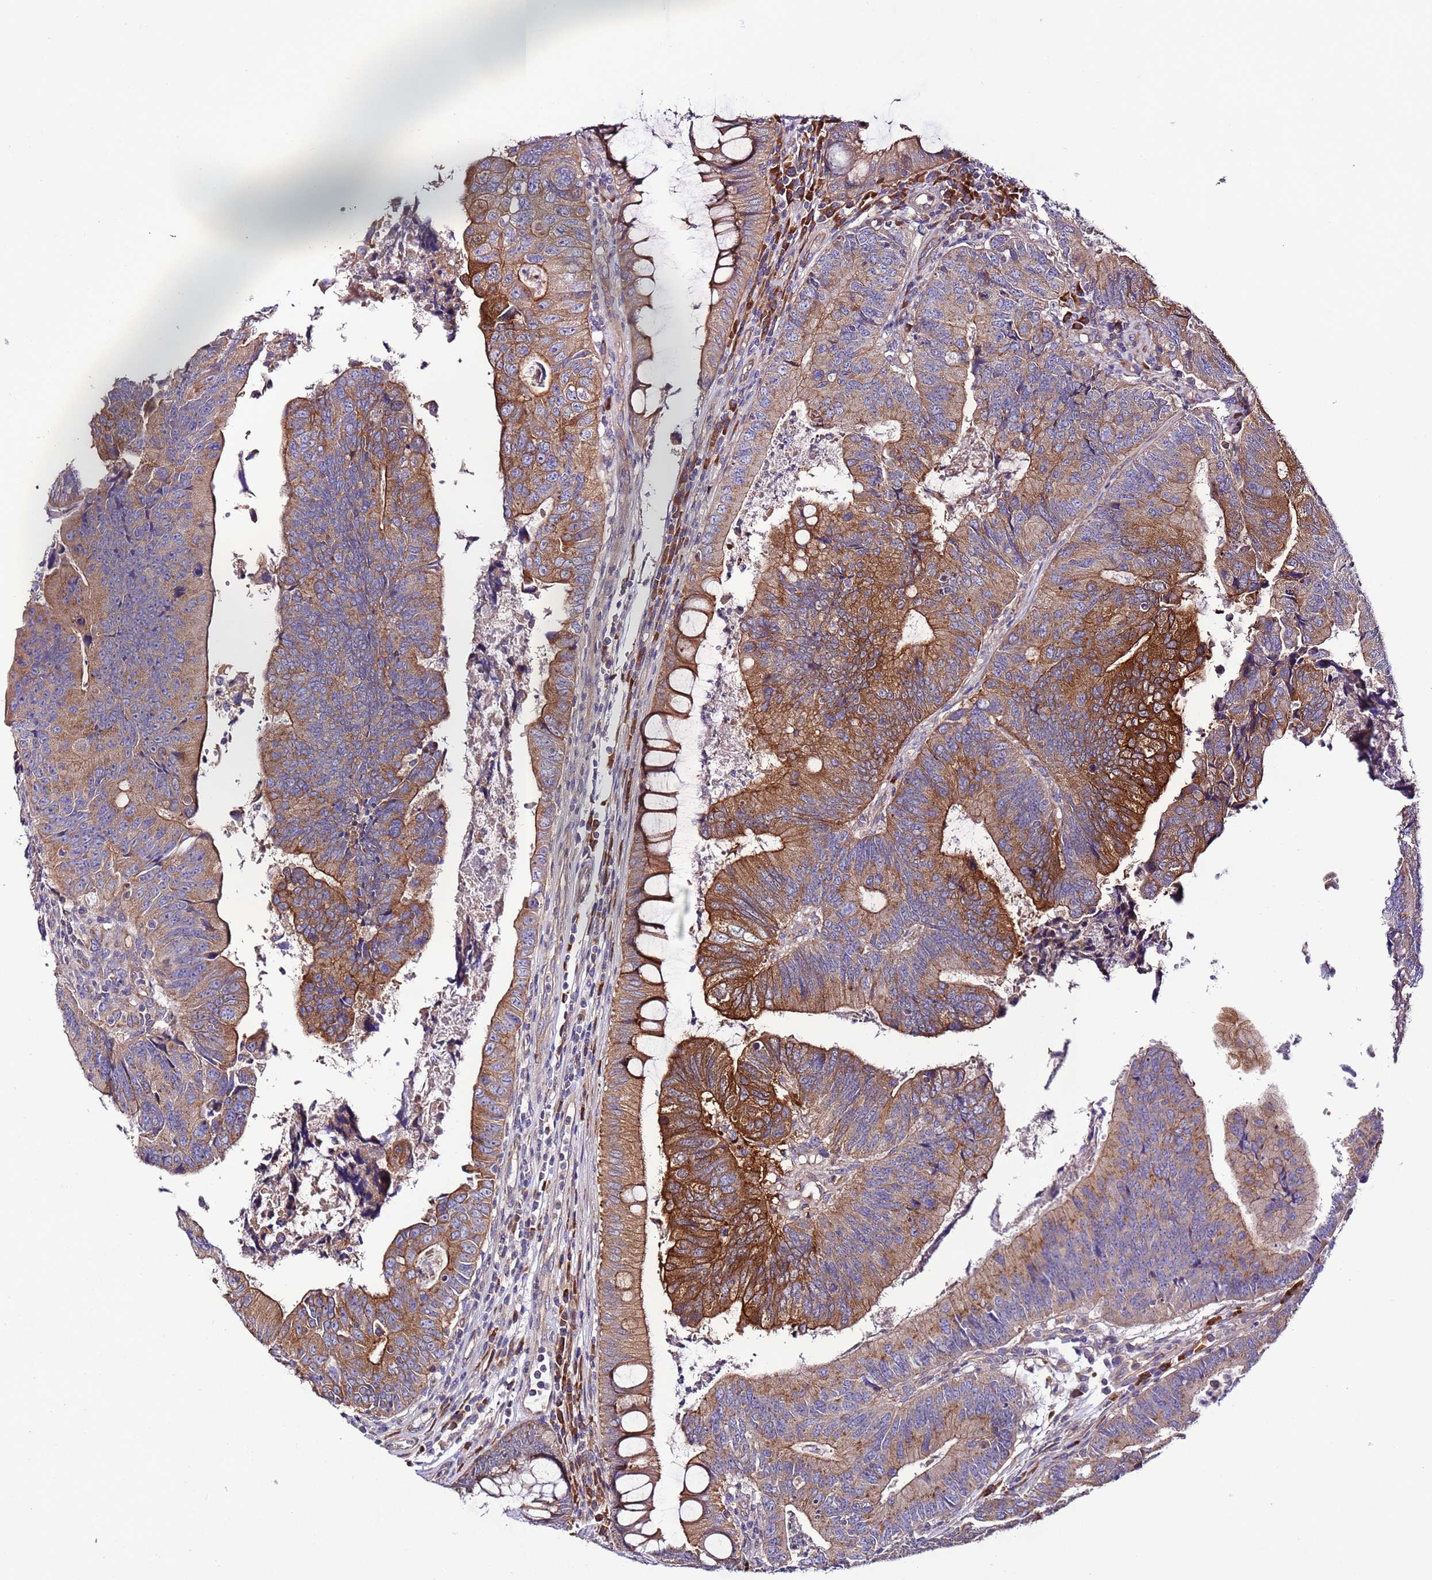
{"staining": {"intensity": "moderate", "quantity": ">75%", "location": "cytoplasmic/membranous"}, "tissue": "colorectal cancer", "cell_type": "Tumor cells", "image_type": "cancer", "snomed": [{"axis": "morphology", "description": "Adenocarcinoma, NOS"}, {"axis": "topography", "description": "Colon"}], "caption": "Colorectal cancer (adenocarcinoma) stained for a protein (brown) reveals moderate cytoplasmic/membranous positive staining in about >75% of tumor cells.", "gene": "SPCS1", "patient": {"sex": "female", "age": 67}}